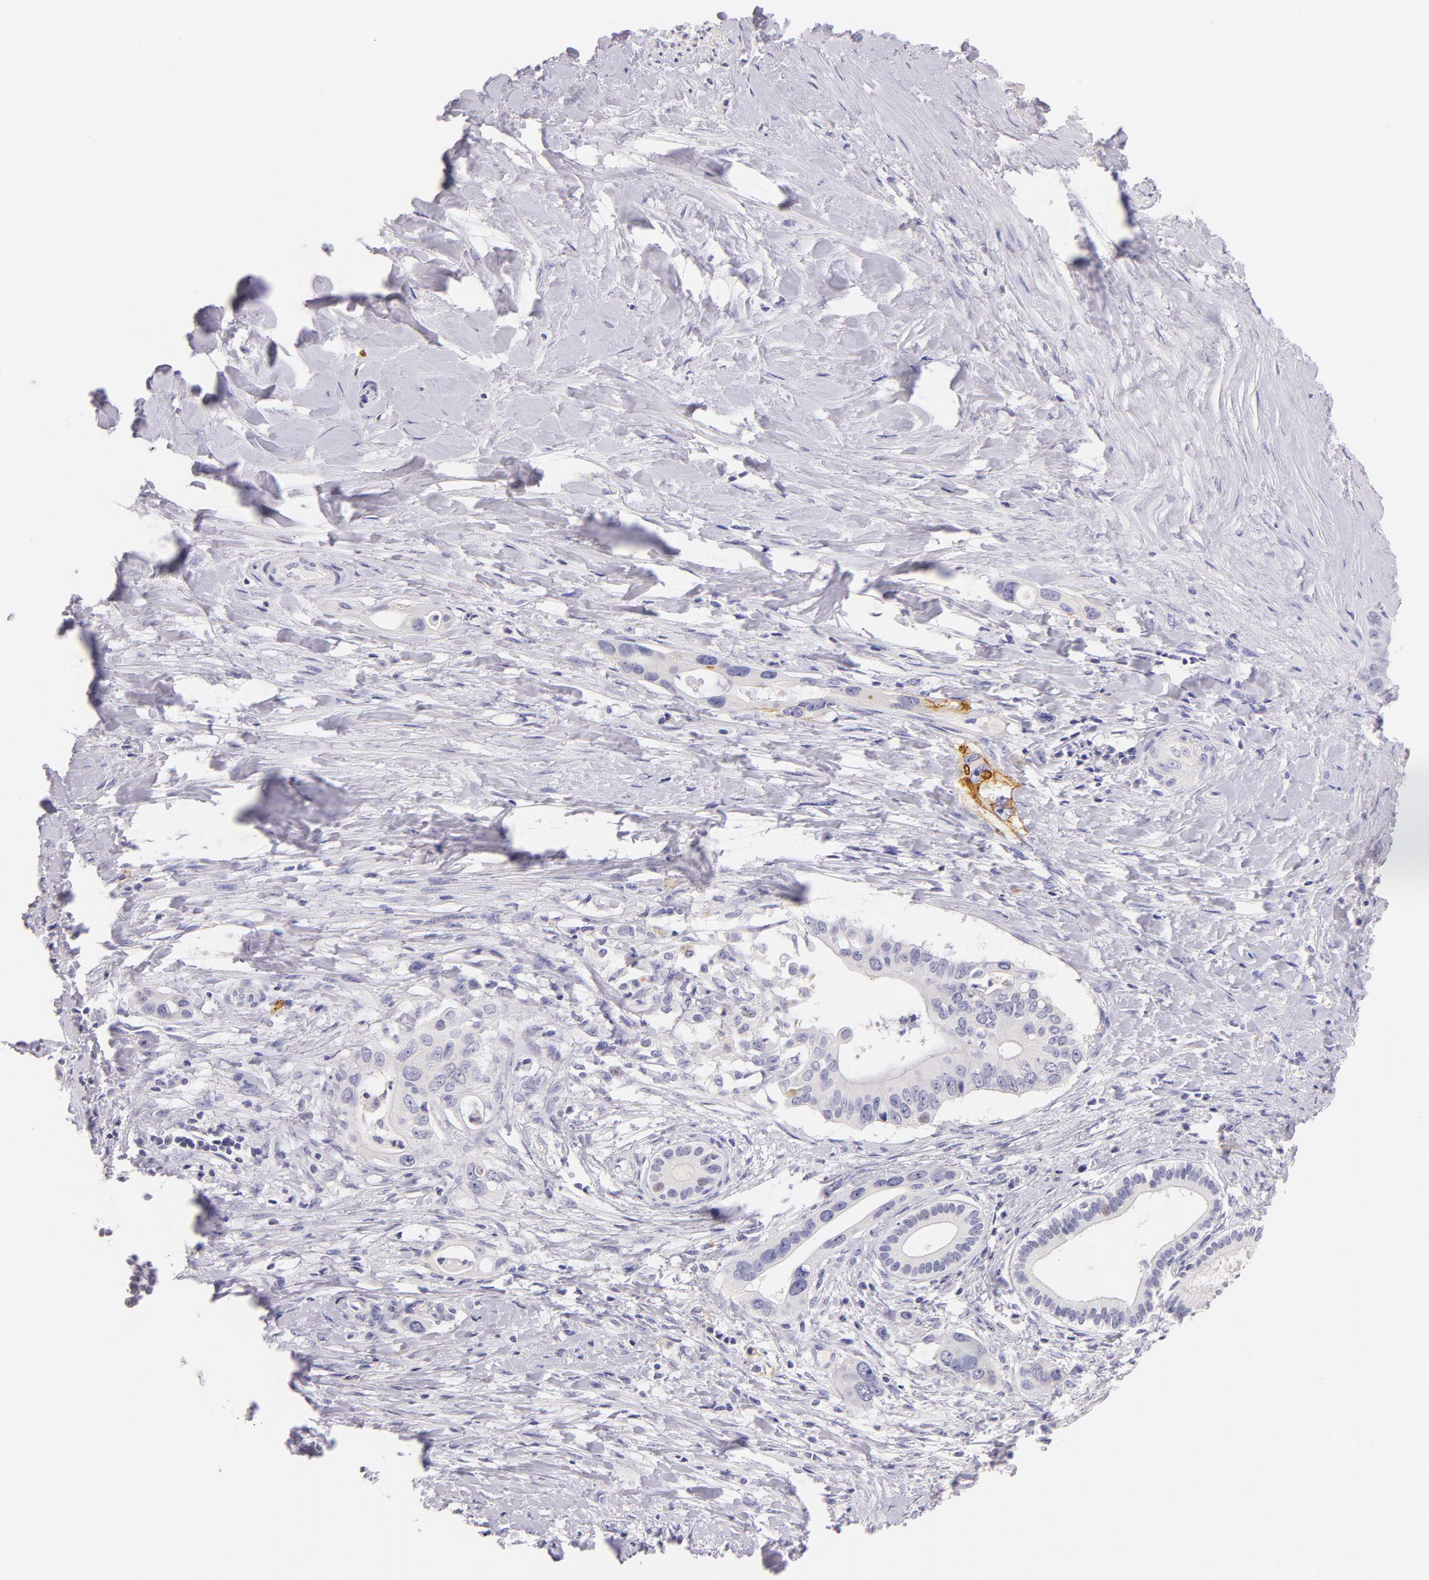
{"staining": {"intensity": "negative", "quantity": "none", "location": "none"}, "tissue": "liver cancer", "cell_type": "Tumor cells", "image_type": "cancer", "snomed": [{"axis": "morphology", "description": "Cholangiocarcinoma"}, {"axis": "topography", "description": "Liver"}], "caption": "The micrograph reveals no significant staining in tumor cells of cholangiocarcinoma (liver).", "gene": "CD44", "patient": {"sex": "female", "age": 65}}